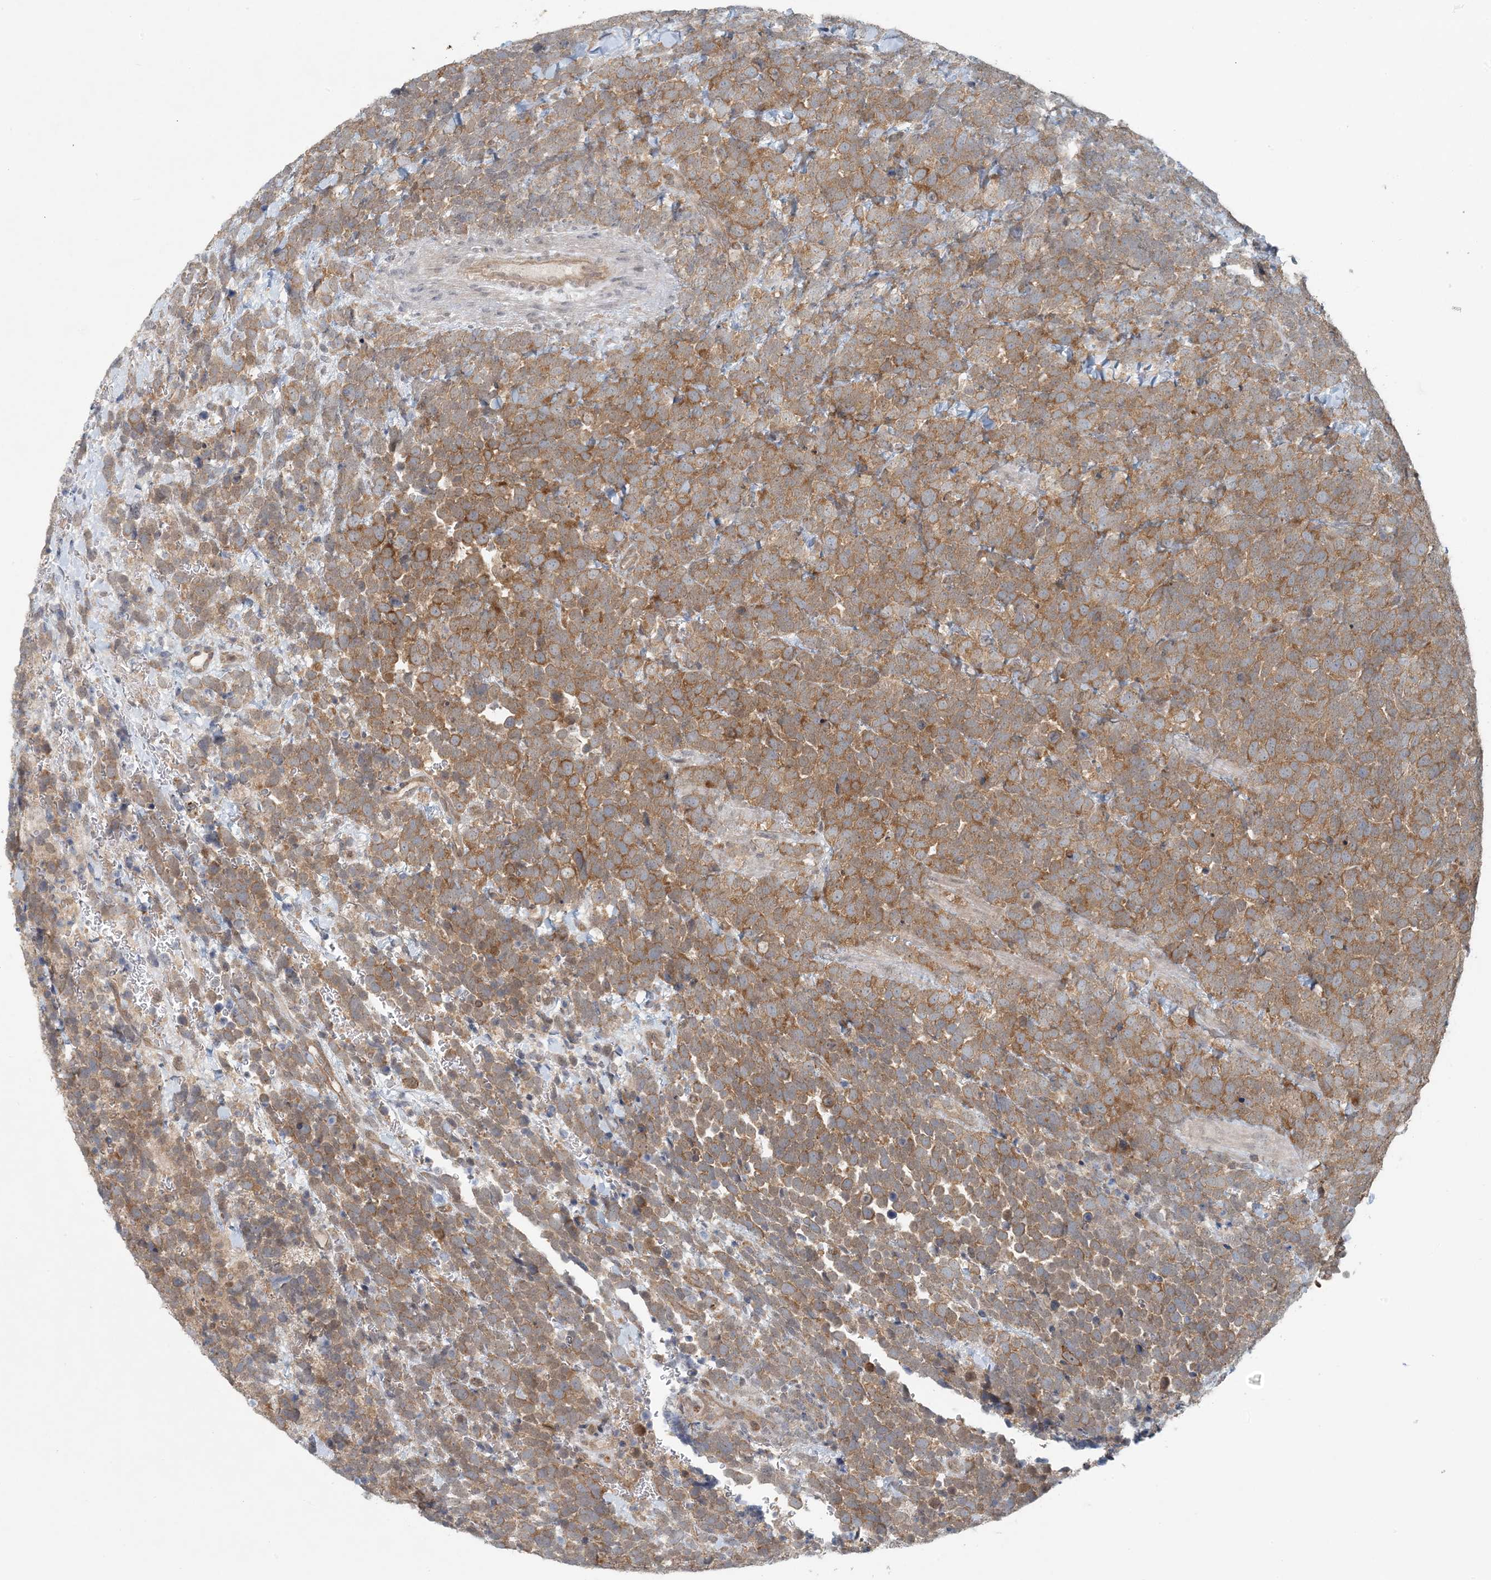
{"staining": {"intensity": "moderate", "quantity": ">75%", "location": "cytoplasmic/membranous"}, "tissue": "urothelial cancer", "cell_type": "Tumor cells", "image_type": "cancer", "snomed": [{"axis": "morphology", "description": "Urothelial carcinoma, High grade"}, {"axis": "topography", "description": "Urinary bladder"}], "caption": "A medium amount of moderate cytoplasmic/membranous staining is present in approximately >75% of tumor cells in urothelial carcinoma (high-grade) tissue.", "gene": "OBI1", "patient": {"sex": "female", "age": 82}}